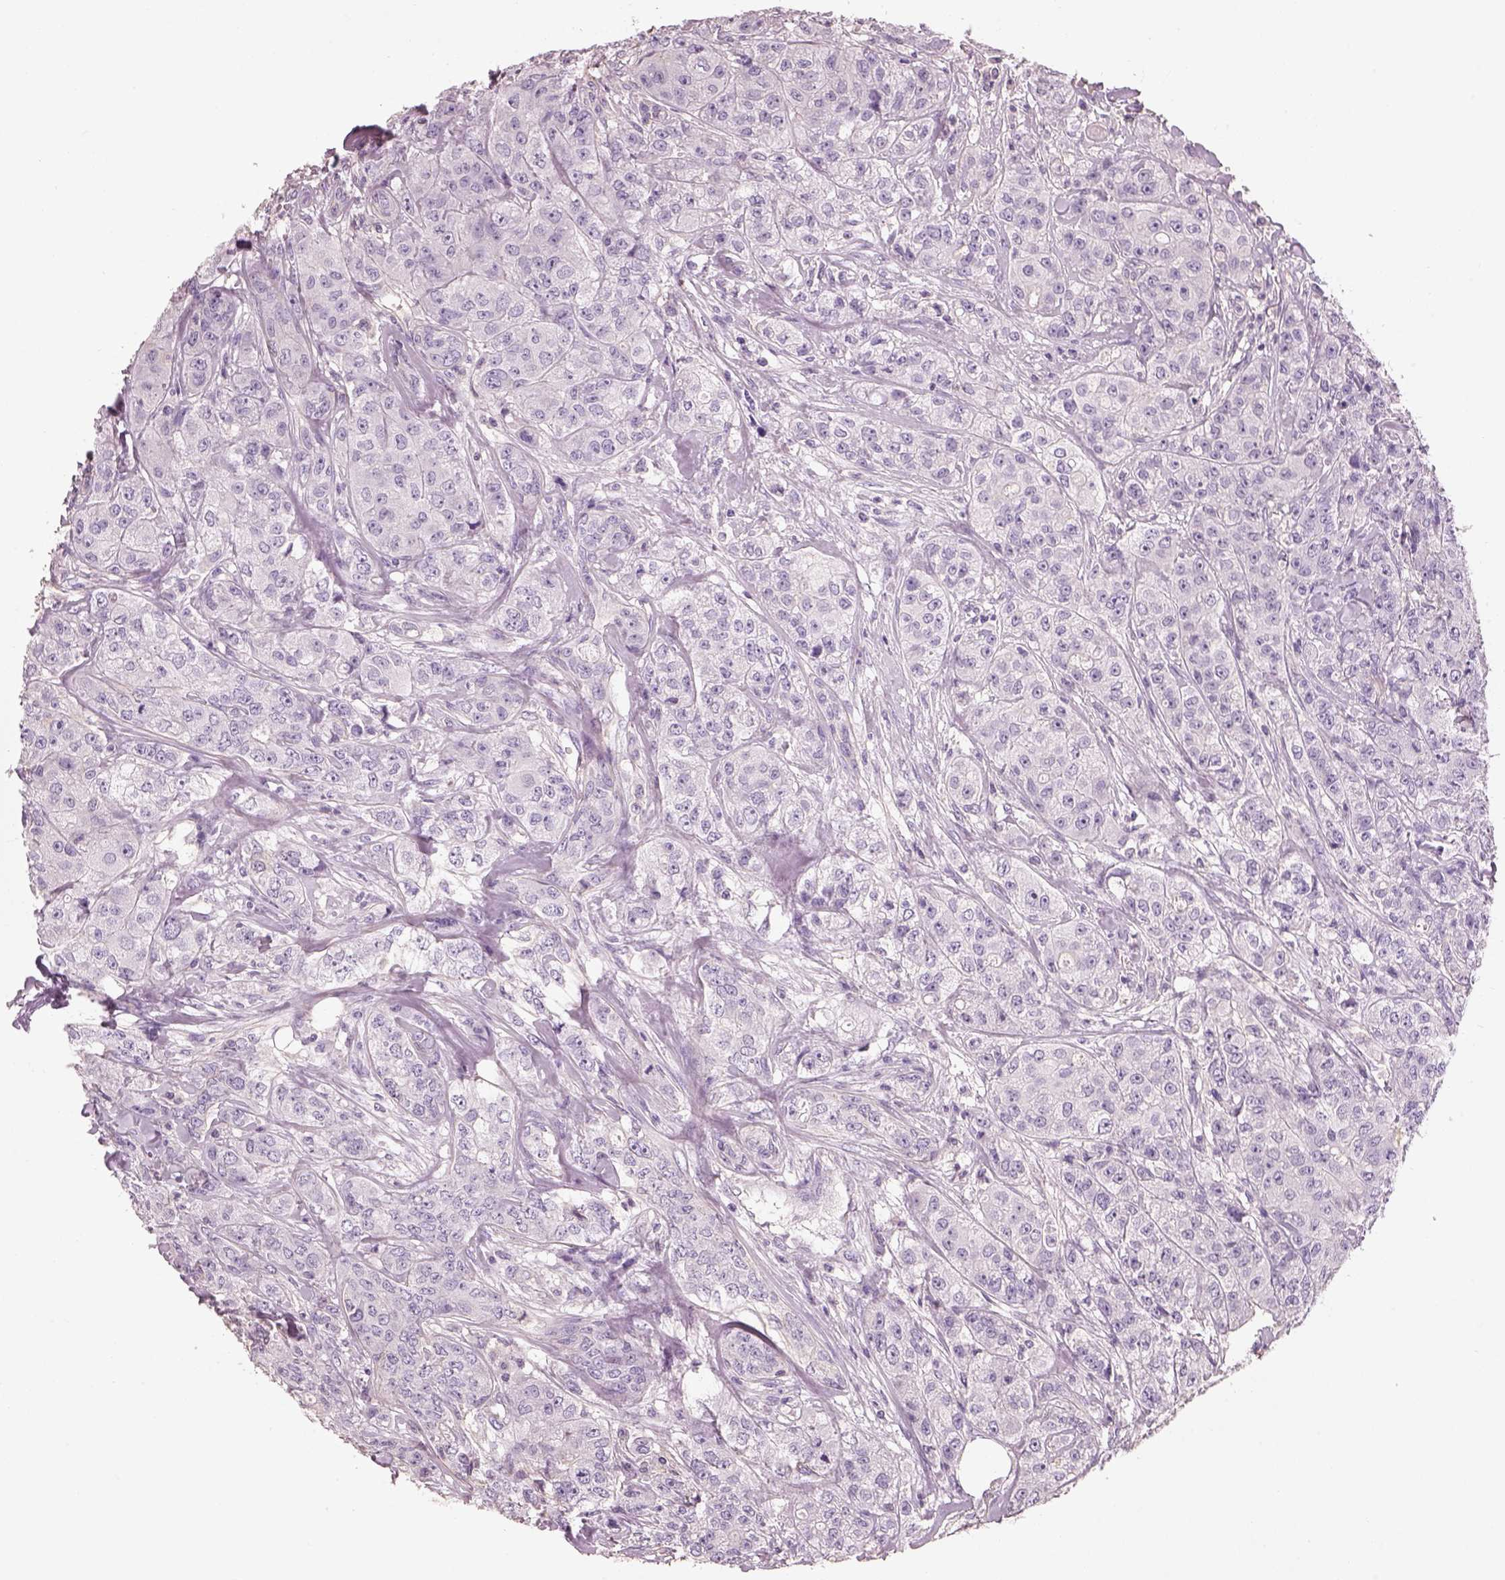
{"staining": {"intensity": "negative", "quantity": "none", "location": "none"}, "tissue": "breast cancer", "cell_type": "Tumor cells", "image_type": "cancer", "snomed": [{"axis": "morphology", "description": "Duct carcinoma"}, {"axis": "topography", "description": "Breast"}], "caption": "A high-resolution micrograph shows immunohistochemistry staining of infiltrating ductal carcinoma (breast), which shows no significant positivity in tumor cells.", "gene": "OTUD6A", "patient": {"sex": "female", "age": 43}}